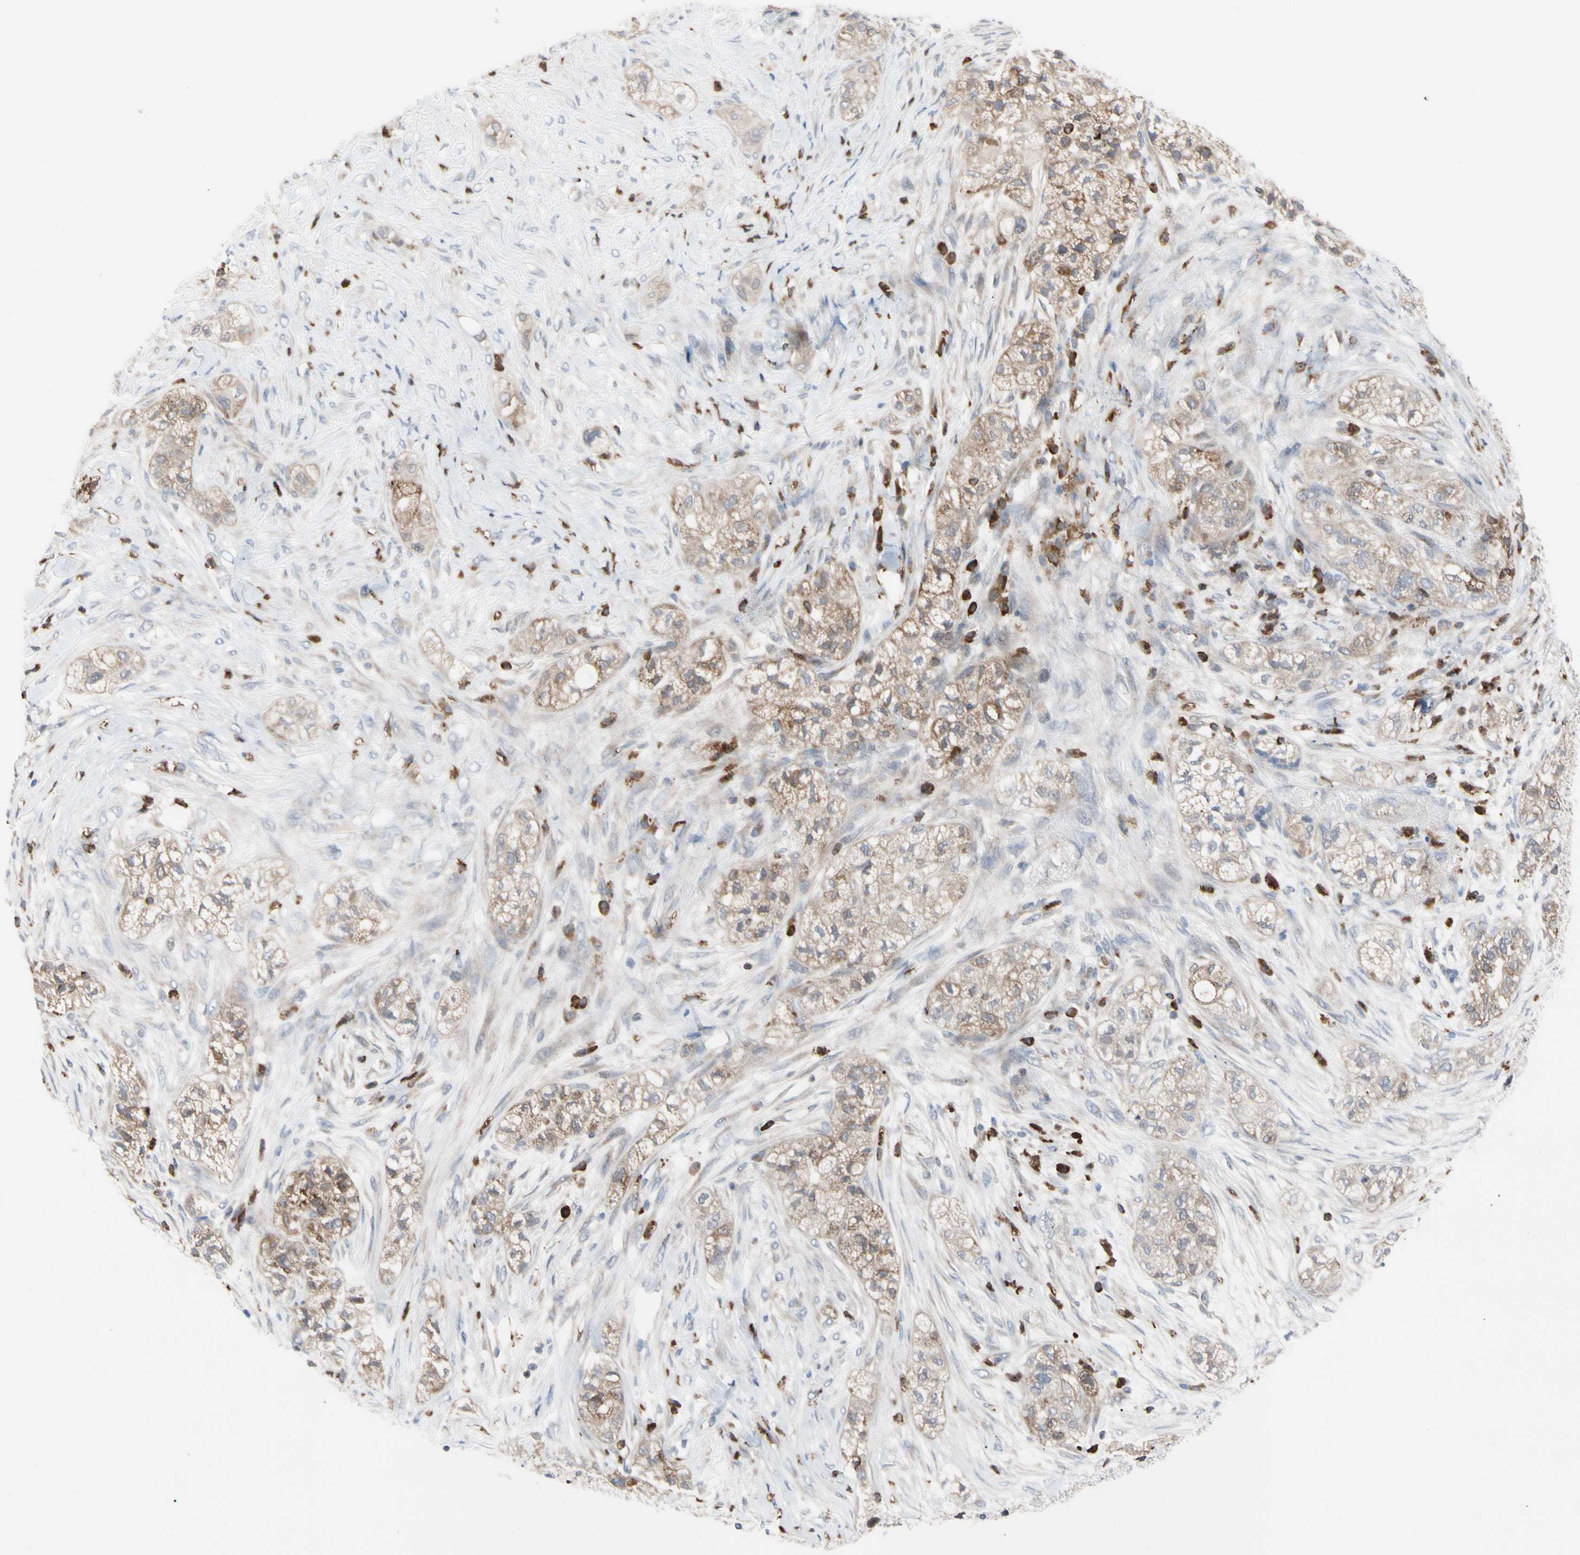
{"staining": {"intensity": "moderate", "quantity": ">75%", "location": "cytoplasmic/membranous"}, "tissue": "pancreatic cancer", "cell_type": "Tumor cells", "image_type": "cancer", "snomed": [{"axis": "morphology", "description": "Adenocarcinoma, NOS"}, {"axis": "topography", "description": "Pancreas"}], "caption": "Immunohistochemistry histopathology image of human pancreatic cancer stained for a protein (brown), which demonstrates medium levels of moderate cytoplasmic/membranous staining in about >75% of tumor cells.", "gene": "MCL1", "patient": {"sex": "female", "age": 78}}